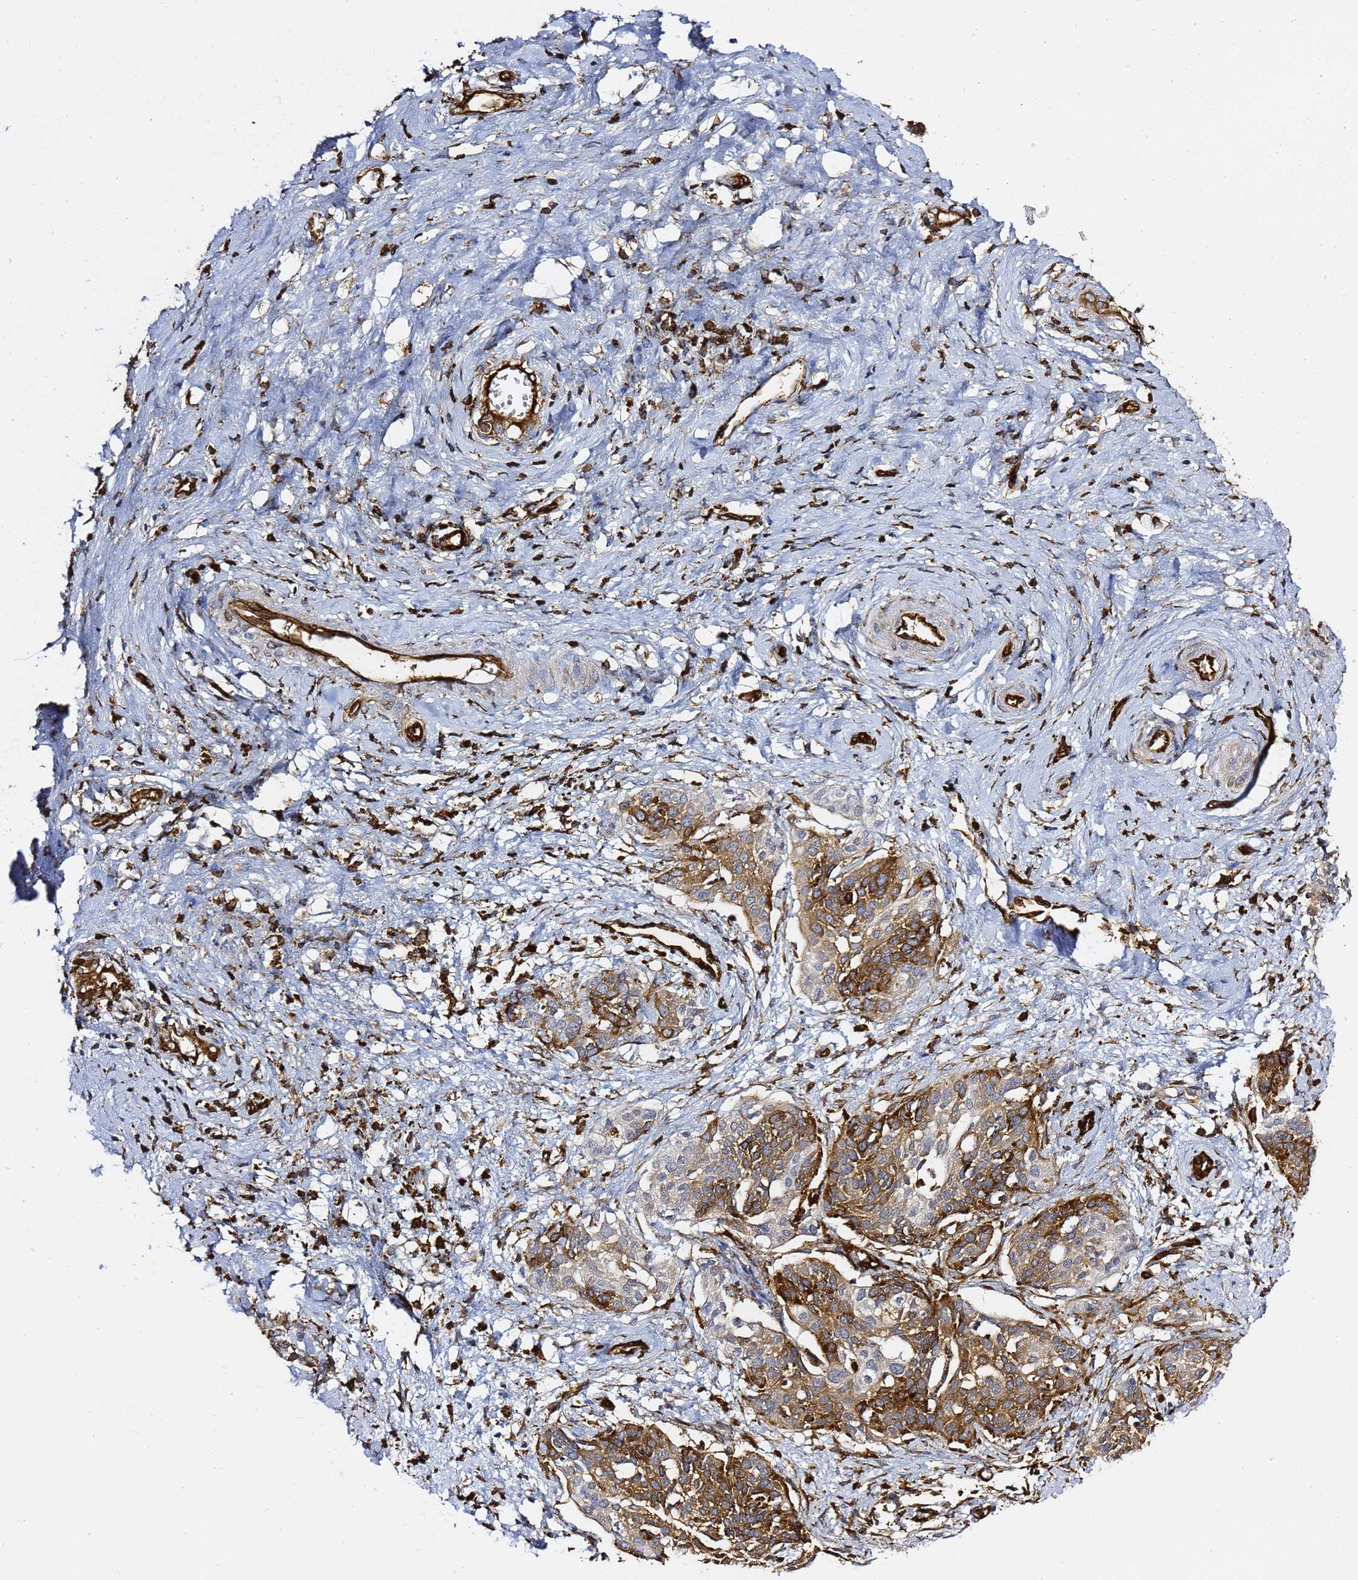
{"staining": {"intensity": "moderate", "quantity": "25%-75%", "location": "cytoplasmic/membranous"}, "tissue": "cervical cancer", "cell_type": "Tumor cells", "image_type": "cancer", "snomed": [{"axis": "morphology", "description": "Squamous cell carcinoma, NOS"}, {"axis": "topography", "description": "Cervix"}], "caption": "About 25%-75% of tumor cells in cervical cancer (squamous cell carcinoma) reveal moderate cytoplasmic/membranous protein staining as visualized by brown immunohistochemical staining.", "gene": "ZBTB8OS", "patient": {"sex": "female", "age": 44}}